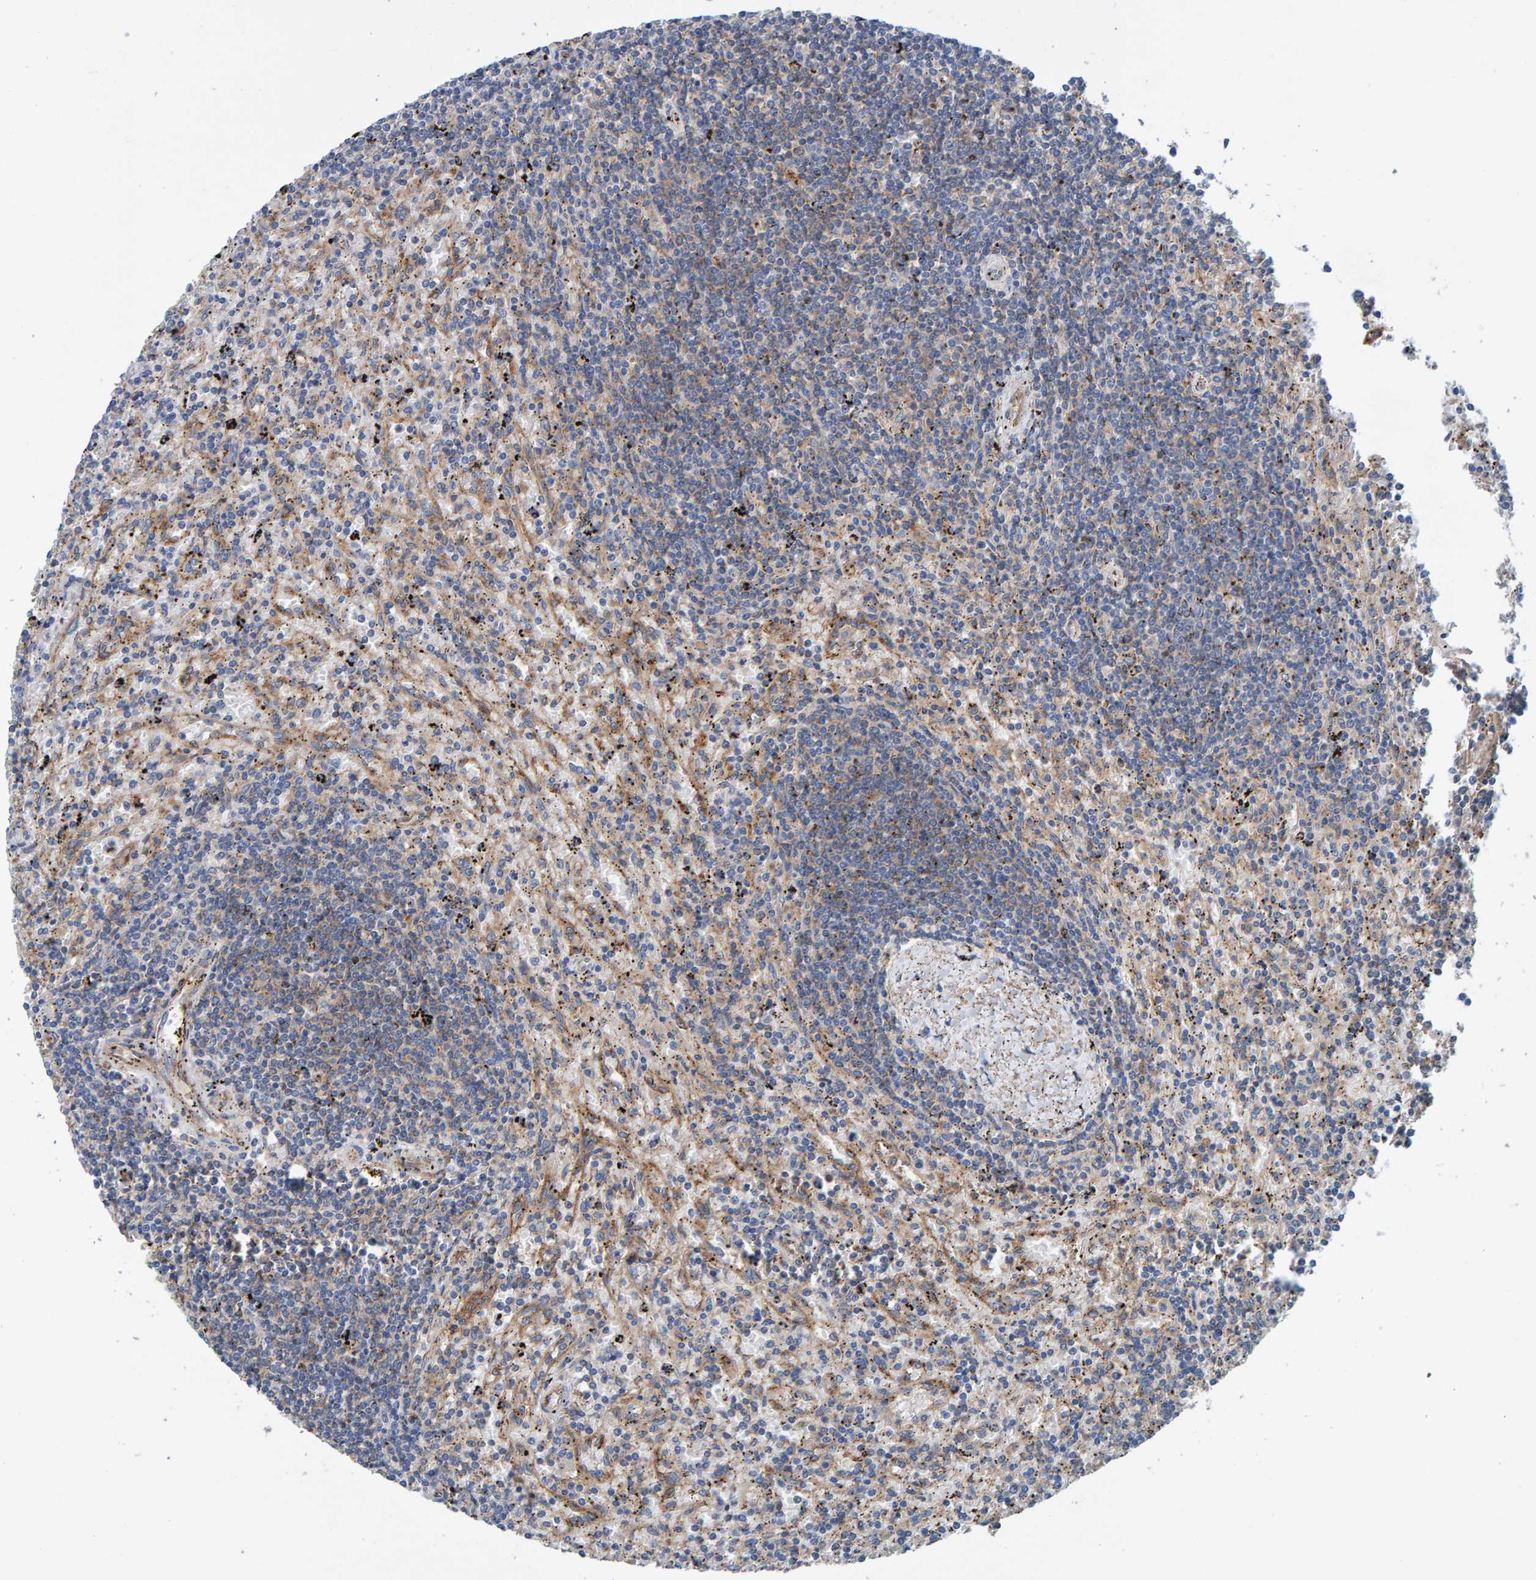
{"staining": {"intensity": "weak", "quantity": "<25%", "location": "cytoplasmic/membranous"}, "tissue": "lymphoma", "cell_type": "Tumor cells", "image_type": "cancer", "snomed": [{"axis": "morphology", "description": "Malignant lymphoma, non-Hodgkin's type, Low grade"}, {"axis": "topography", "description": "Spleen"}], "caption": "The image demonstrates no significant positivity in tumor cells of malignant lymphoma, non-Hodgkin's type (low-grade).", "gene": "MKLN1", "patient": {"sex": "male", "age": 76}}